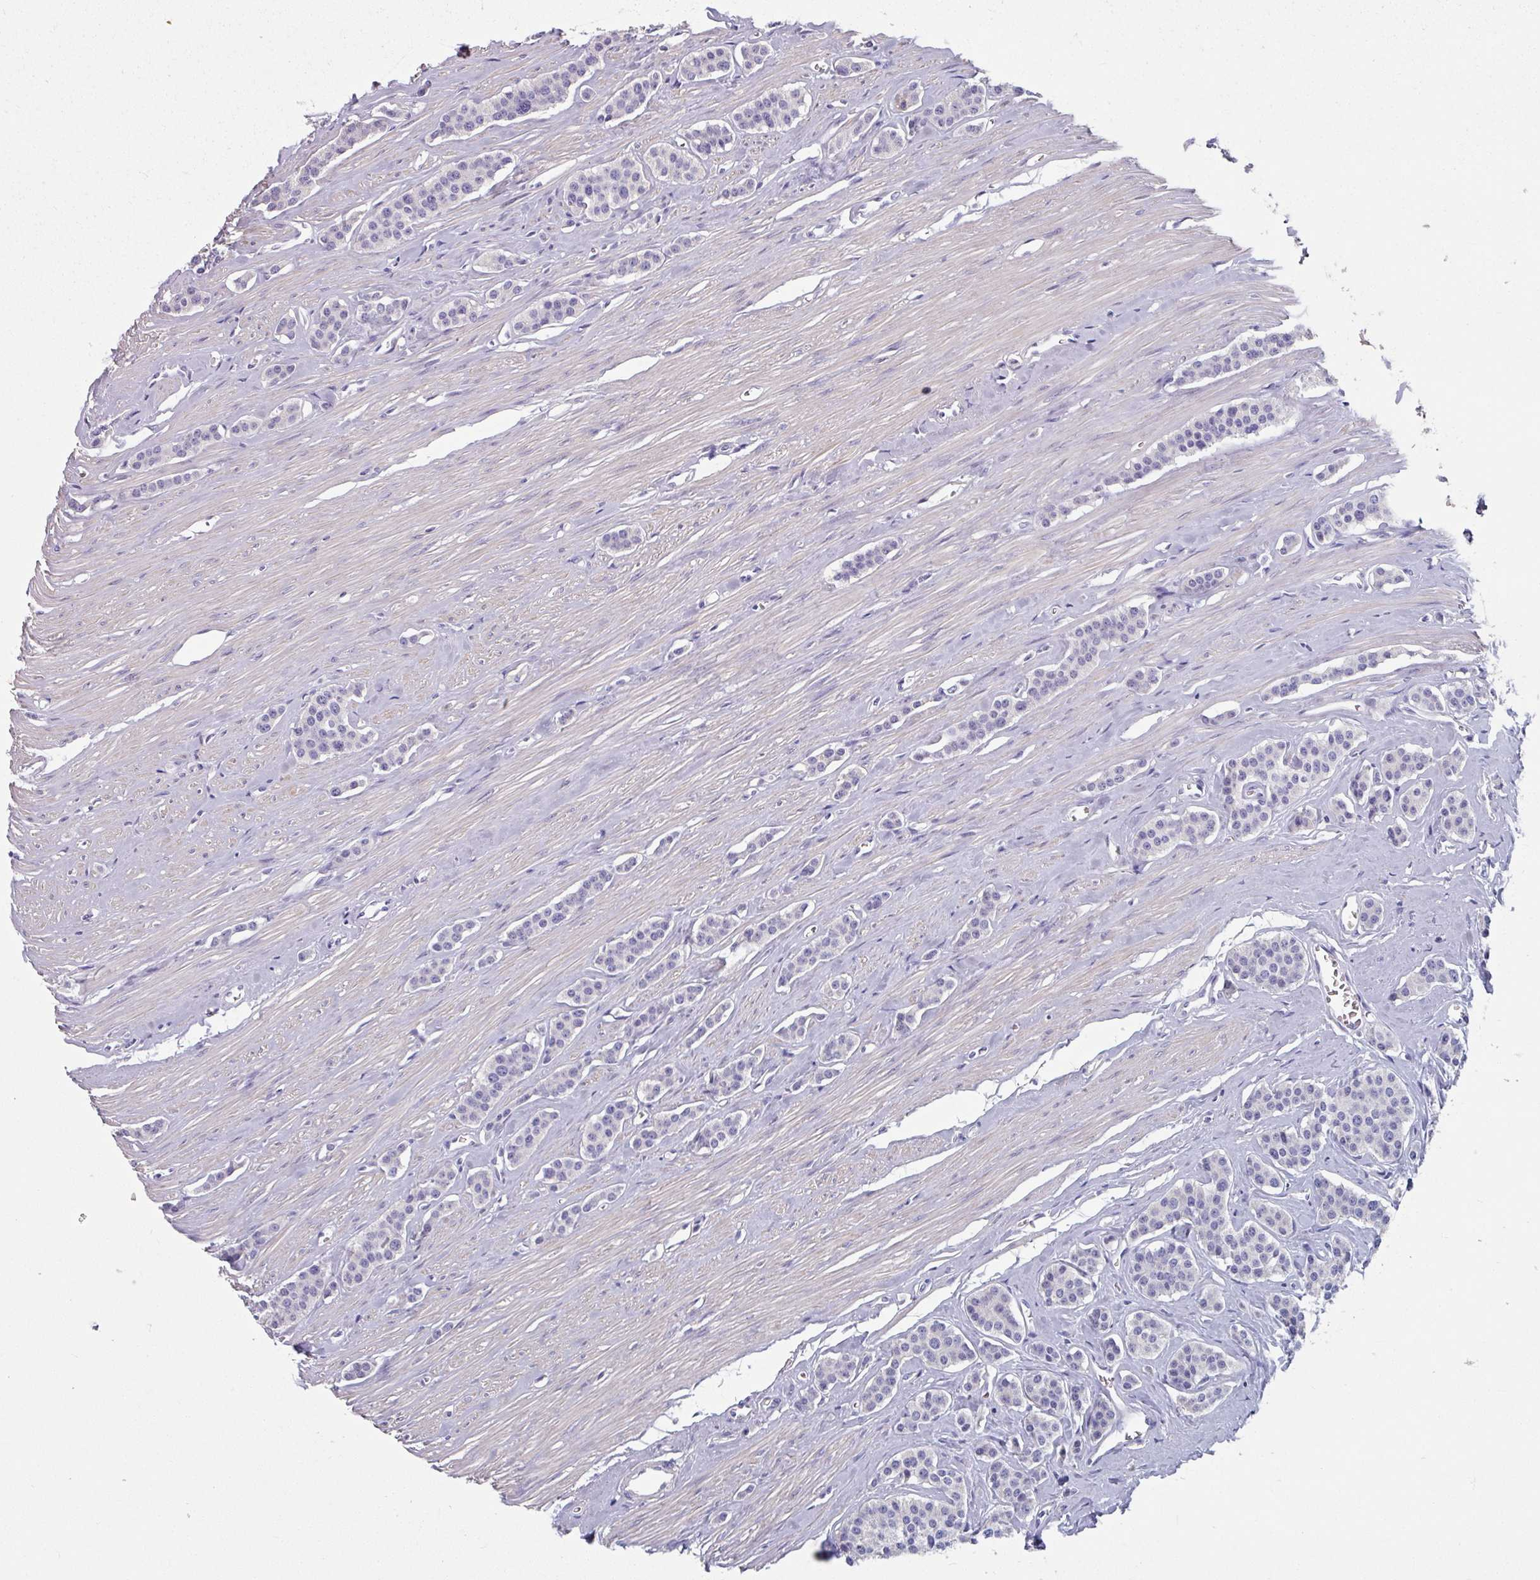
{"staining": {"intensity": "negative", "quantity": "none", "location": "none"}, "tissue": "carcinoid", "cell_type": "Tumor cells", "image_type": "cancer", "snomed": [{"axis": "morphology", "description": "Carcinoid, malignant, NOS"}, {"axis": "topography", "description": "Small intestine"}], "caption": "Immunohistochemistry (IHC) image of neoplastic tissue: carcinoid (malignant) stained with DAB displays no significant protein expression in tumor cells.", "gene": "TMEM132A", "patient": {"sex": "male", "age": 60}}